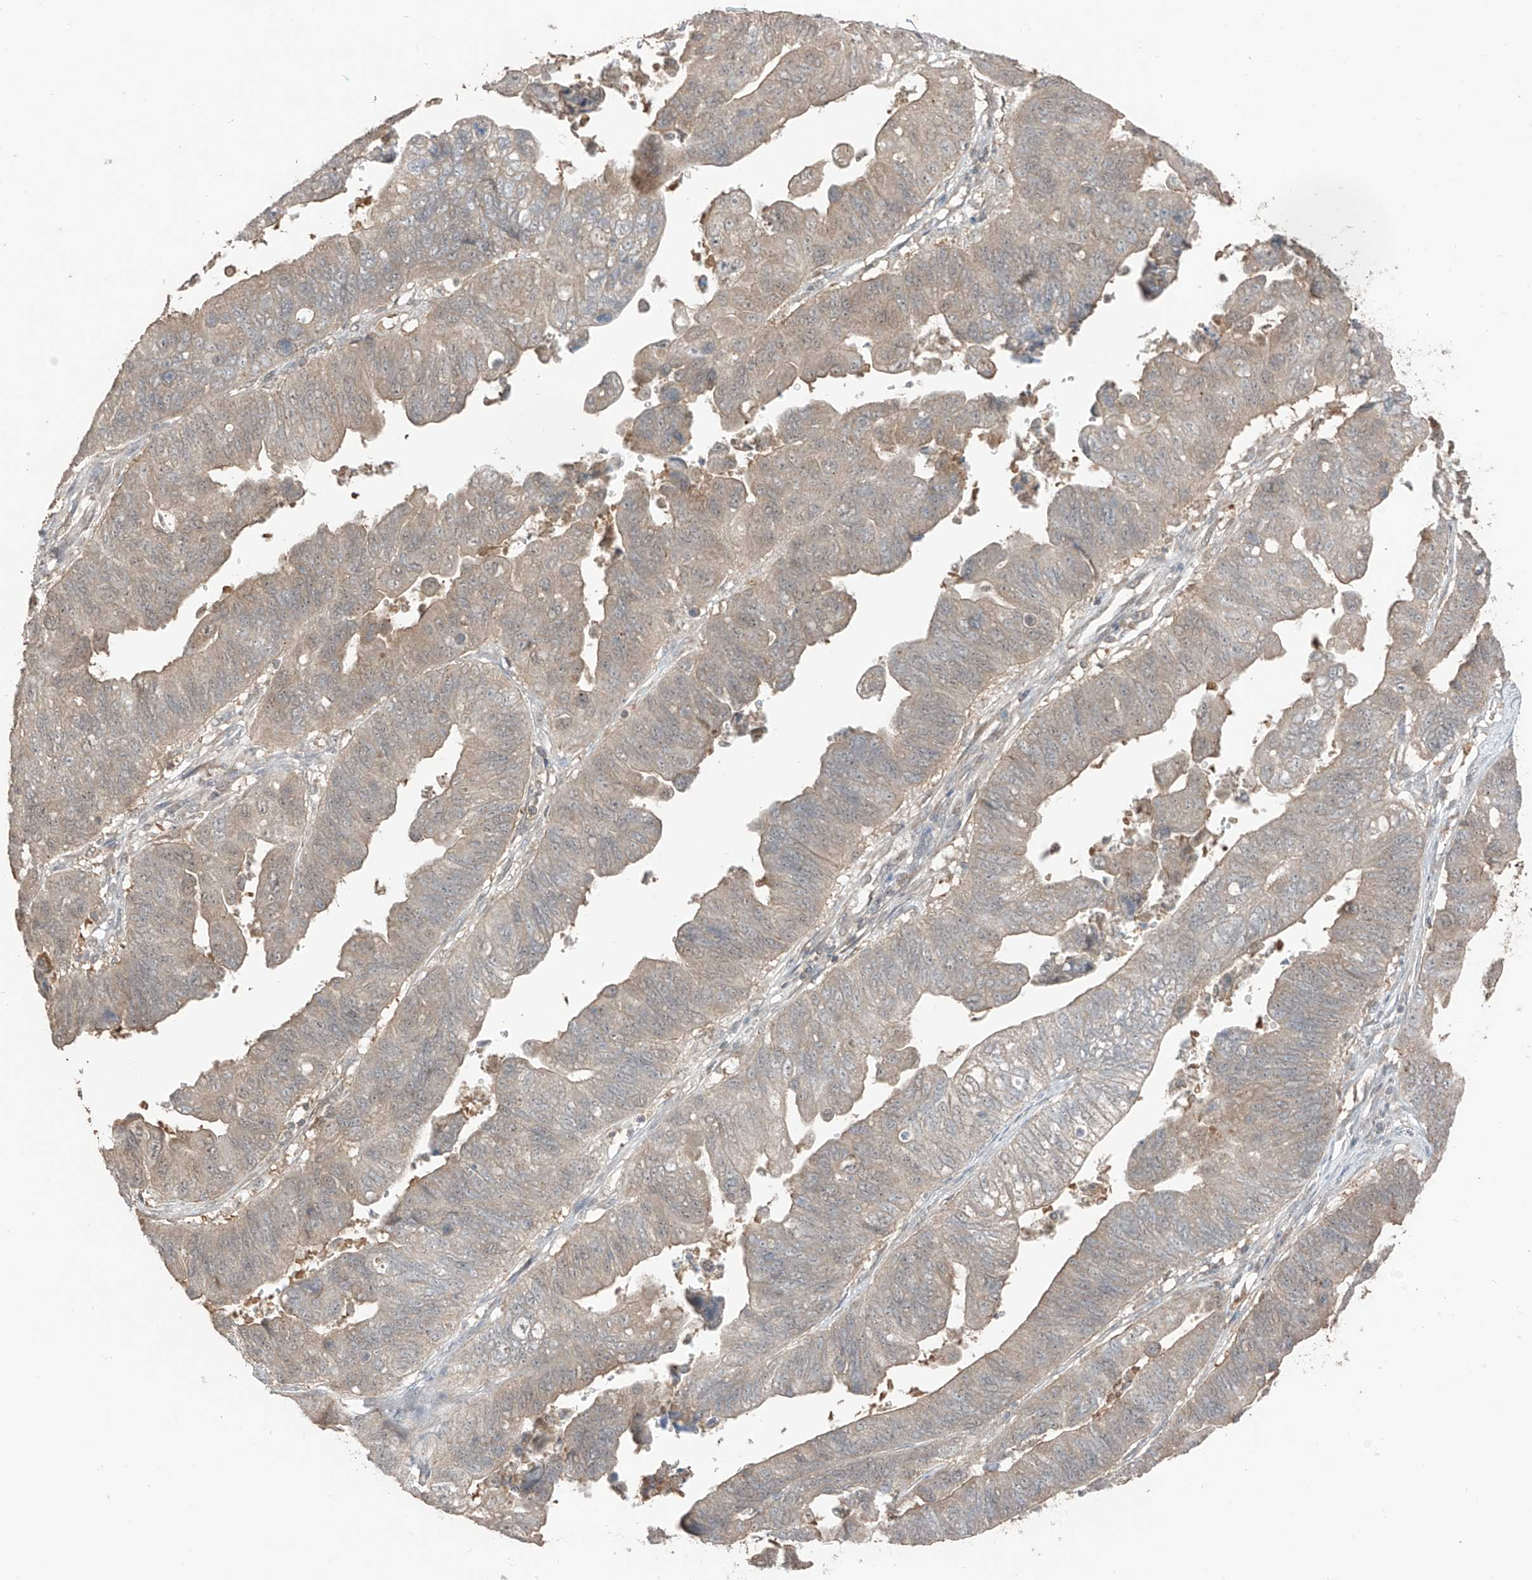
{"staining": {"intensity": "weak", "quantity": "<25%", "location": "cytoplasmic/membranous"}, "tissue": "stomach cancer", "cell_type": "Tumor cells", "image_type": "cancer", "snomed": [{"axis": "morphology", "description": "Adenocarcinoma, NOS"}, {"axis": "topography", "description": "Stomach"}], "caption": "IHC of stomach cancer shows no expression in tumor cells.", "gene": "COLGALT2", "patient": {"sex": "male", "age": 59}}